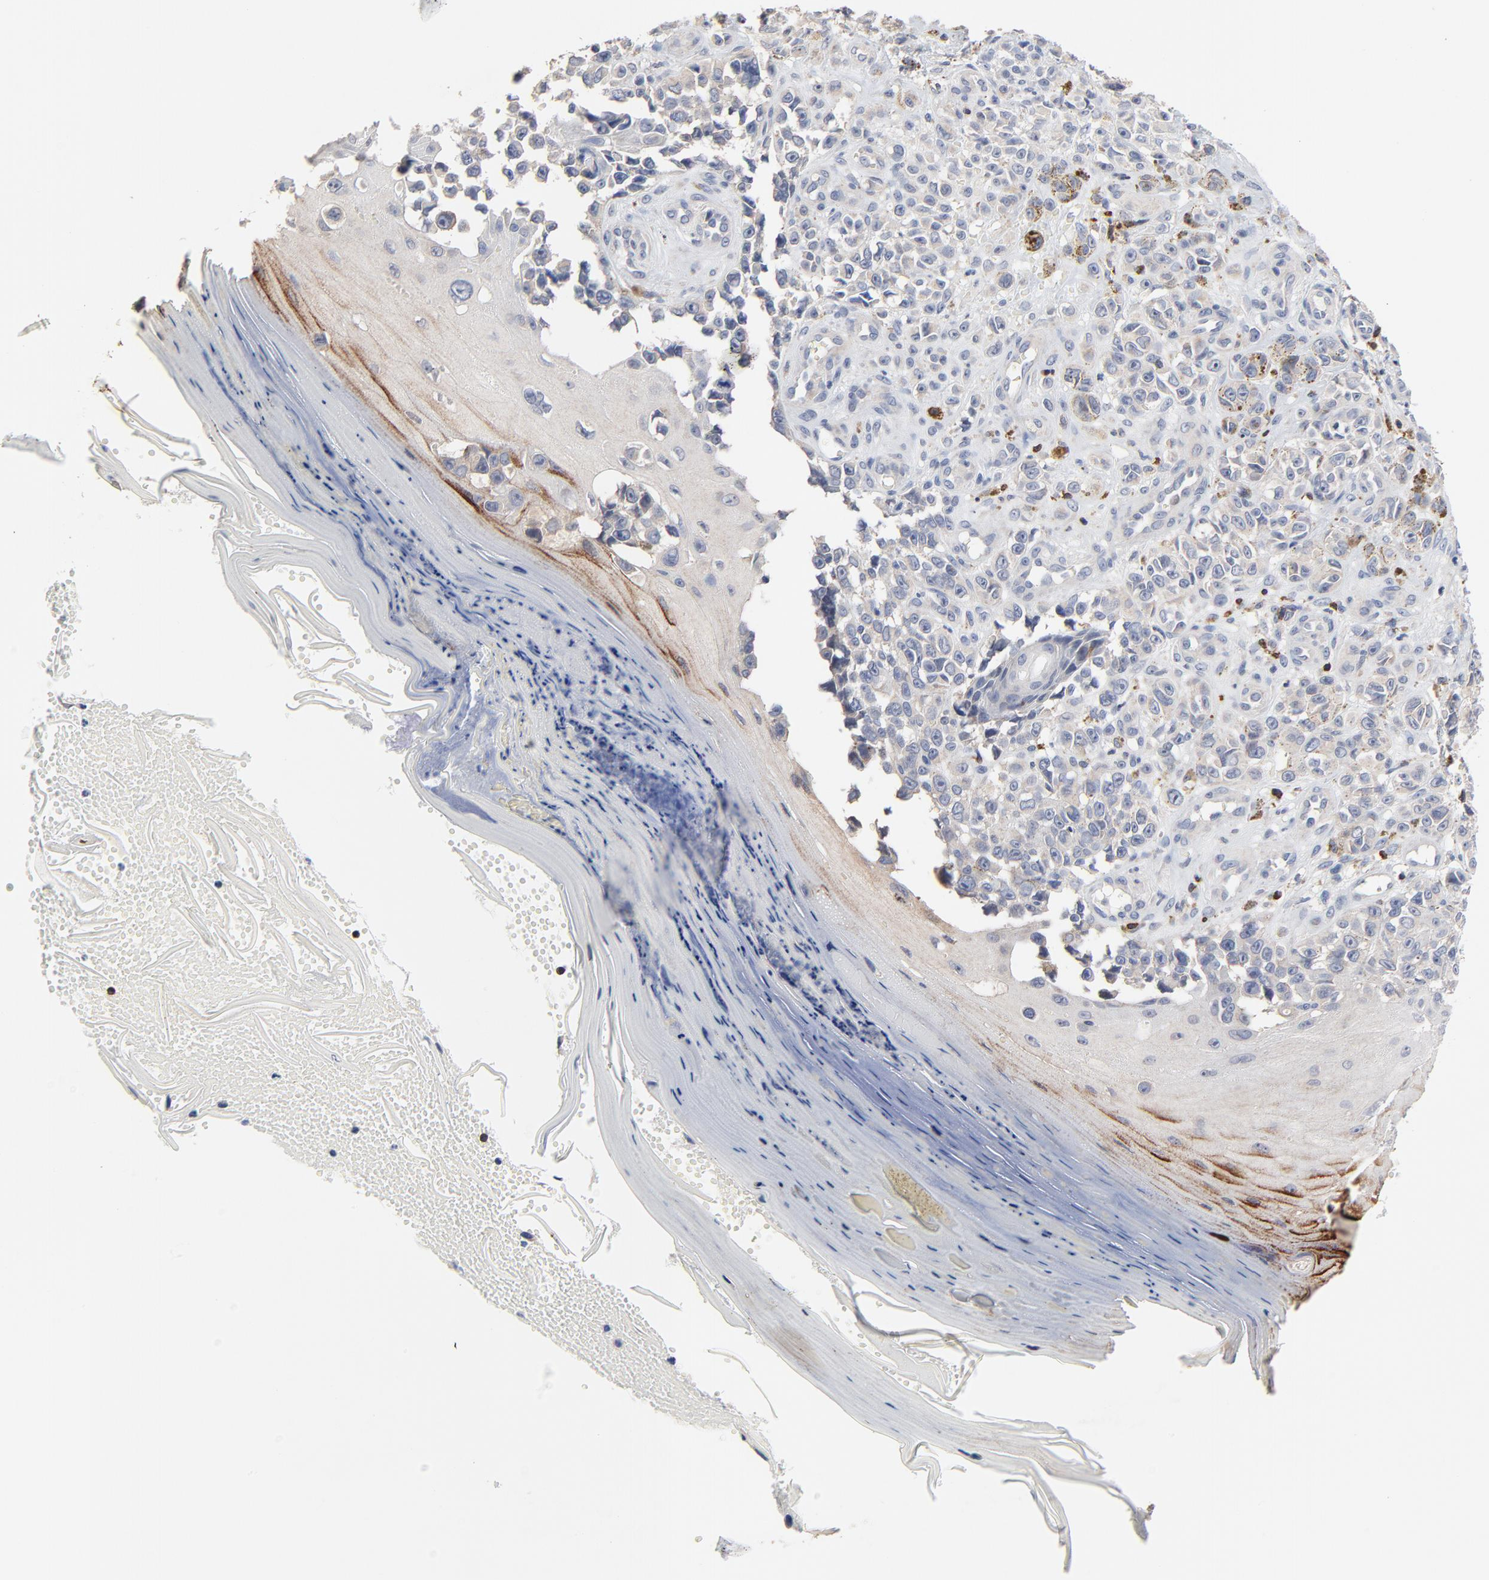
{"staining": {"intensity": "negative", "quantity": "none", "location": "none"}, "tissue": "melanoma", "cell_type": "Tumor cells", "image_type": "cancer", "snomed": [{"axis": "morphology", "description": "Malignant melanoma, NOS"}, {"axis": "topography", "description": "Skin"}], "caption": "DAB immunohistochemical staining of malignant melanoma reveals no significant expression in tumor cells.", "gene": "SKAP1", "patient": {"sex": "female", "age": 82}}